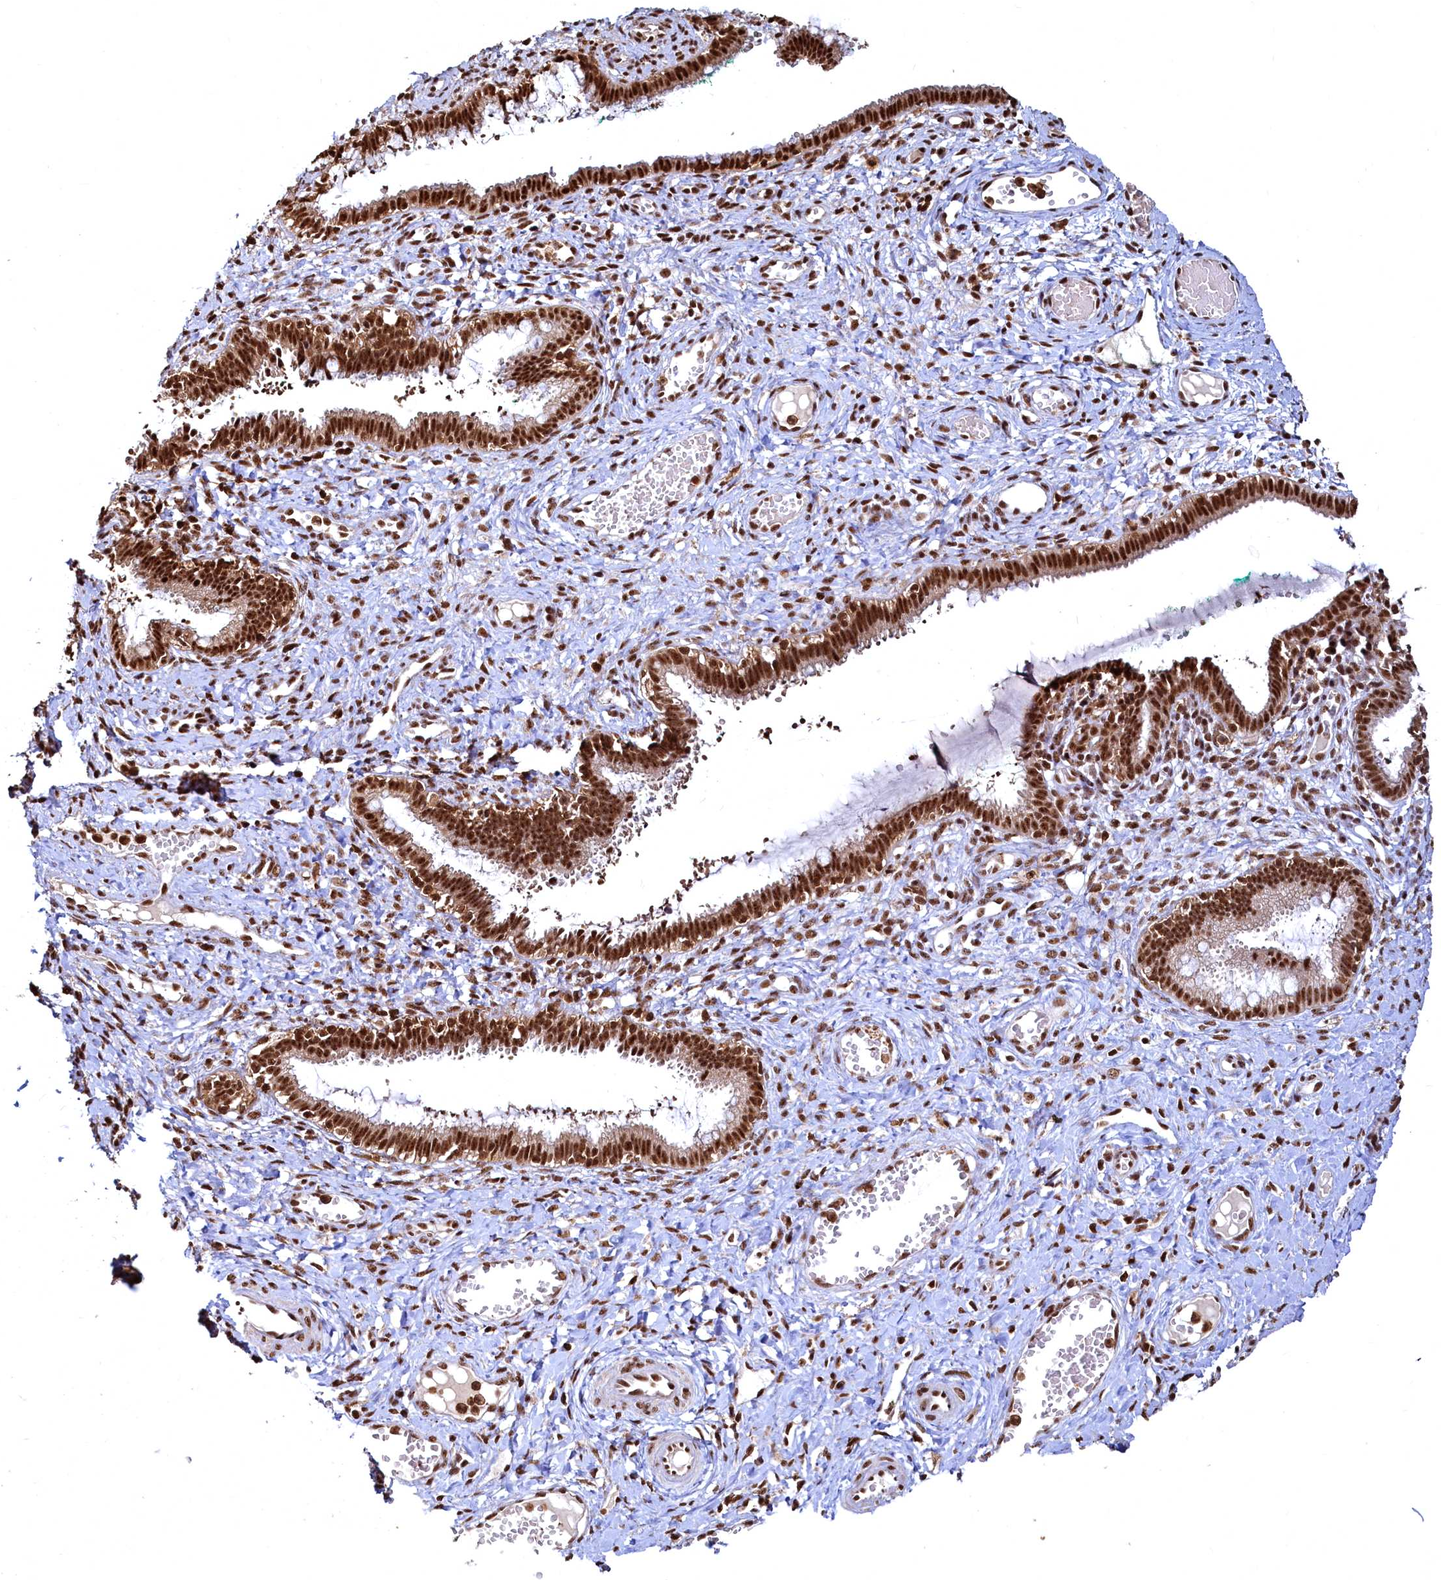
{"staining": {"intensity": "strong", "quantity": ">75%", "location": "cytoplasmic/membranous,nuclear"}, "tissue": "cervix", "cell_type": "Glandular cells", "image_type": "normal", "snomed": [{"axis": "morphology", "description": "Normal tissue, NOS"}, {"axis": "morphology", "description": "Adenocarcinoma, NOS"}, {"axis": "topography", "description": "Cervix"}], "caption": "This micrograph displays benign cervix stained with IHC to label a protein in brown. The cytoplasmic/membranous,nuclear of glandular cells show strong positivity for the protein. Nuclei are counter-stained blue.", "gene": "RSRC2", "patient": {"sex": "female", "age": 29}}